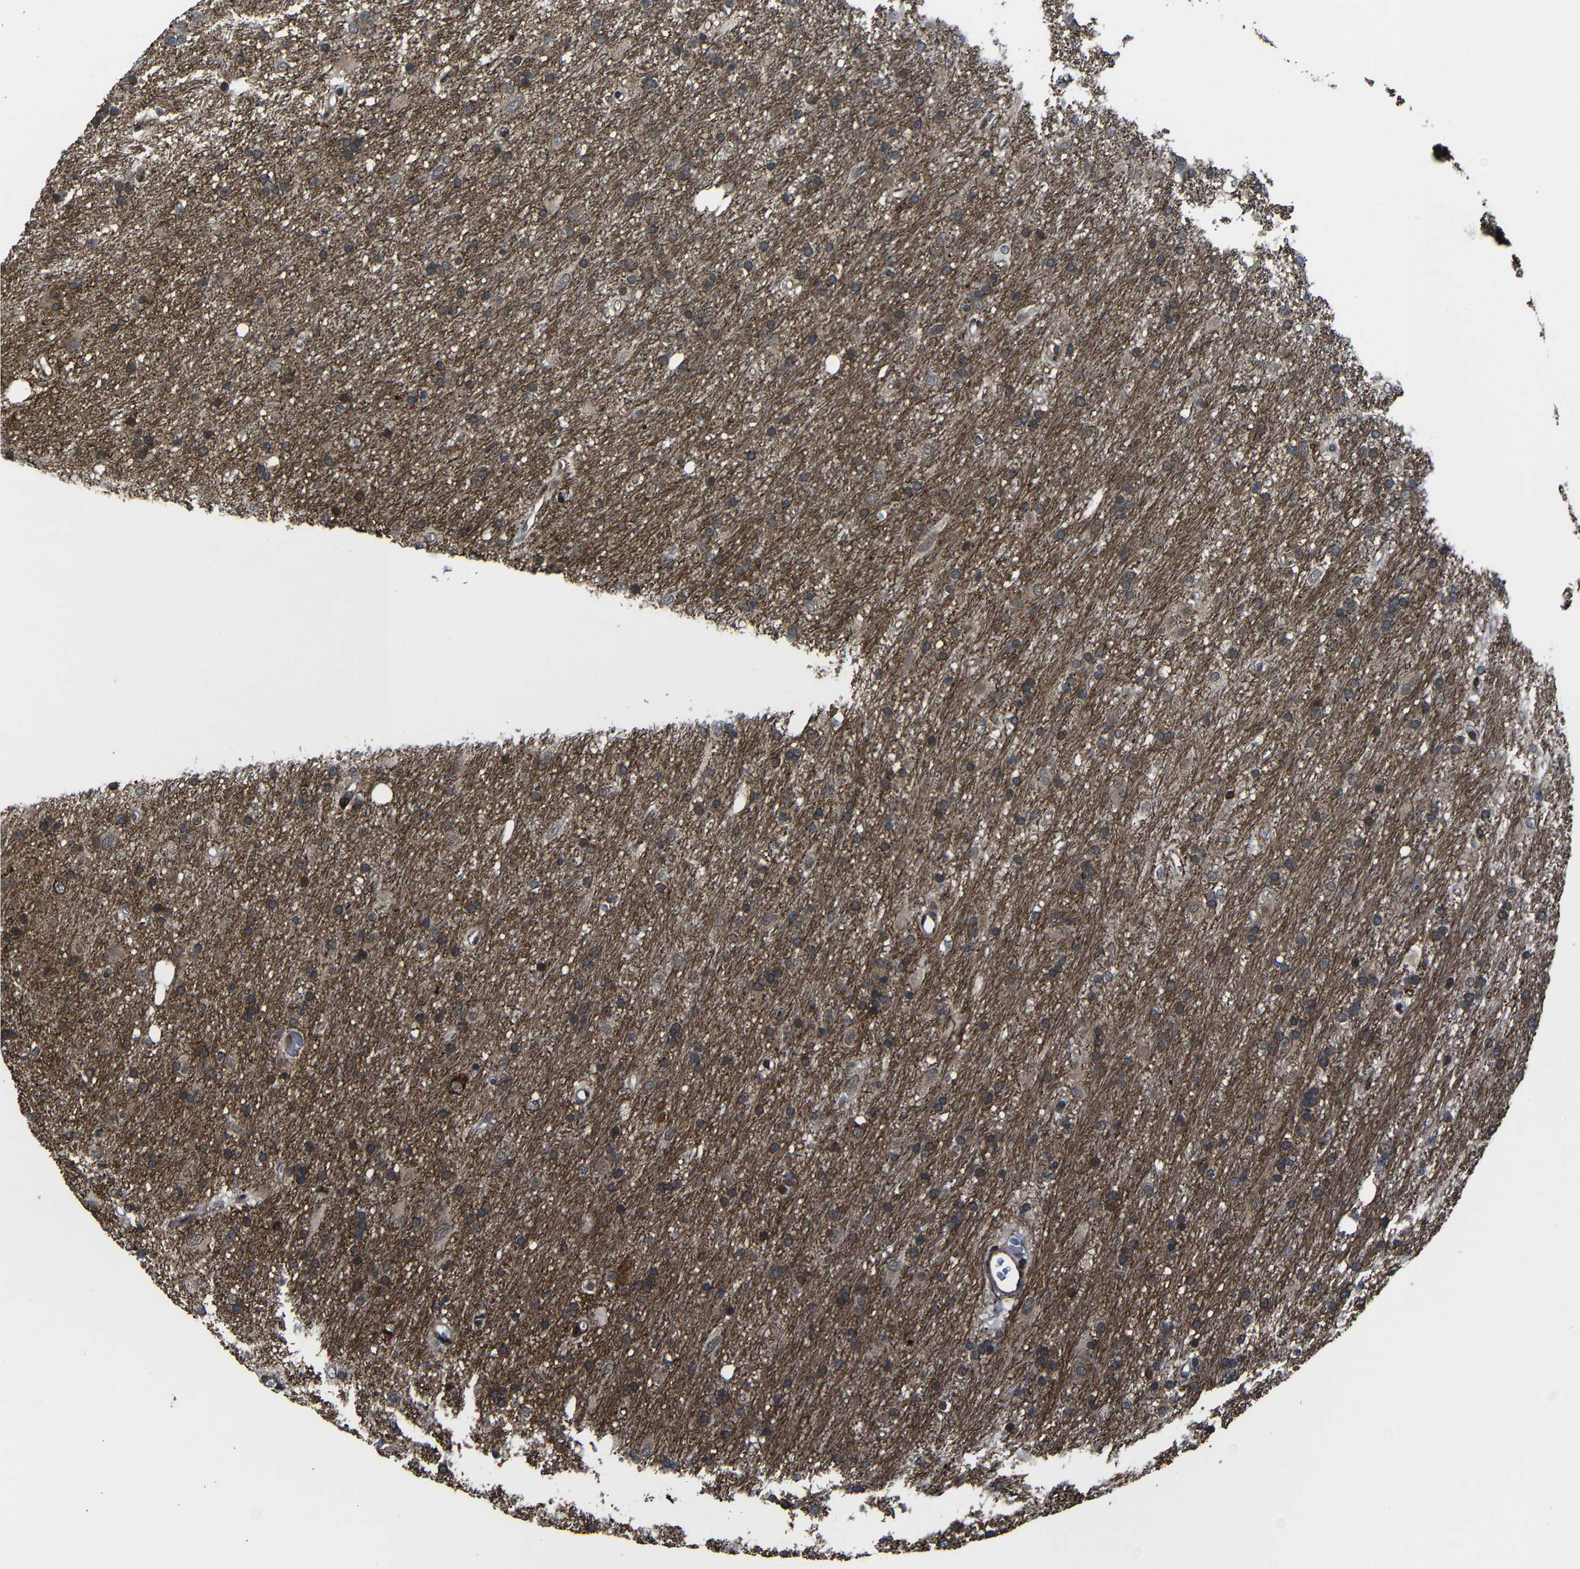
{"staining": {"intensity": "moderate", "quantity": ">75%", "location": "cytoplasmic/membranous,nuclear"}, "tissue": "glioma", "cell_type": "Tumor cells", "image_type": "cancer", "snomed": [{"axis": "morphology", "description": "Glioma, malignant, Low grade"}, {"axis": "topography", "description": "Brain"}], "caption": "Malignant glioma (low-grade) stained with a brown dye exhibits moderate cytoplasmic/membranous and nuclear positive staining in about >75% of tumor cells.", "gene": "KIAA0513", "patient": {"sex": "male", "age": 77}}